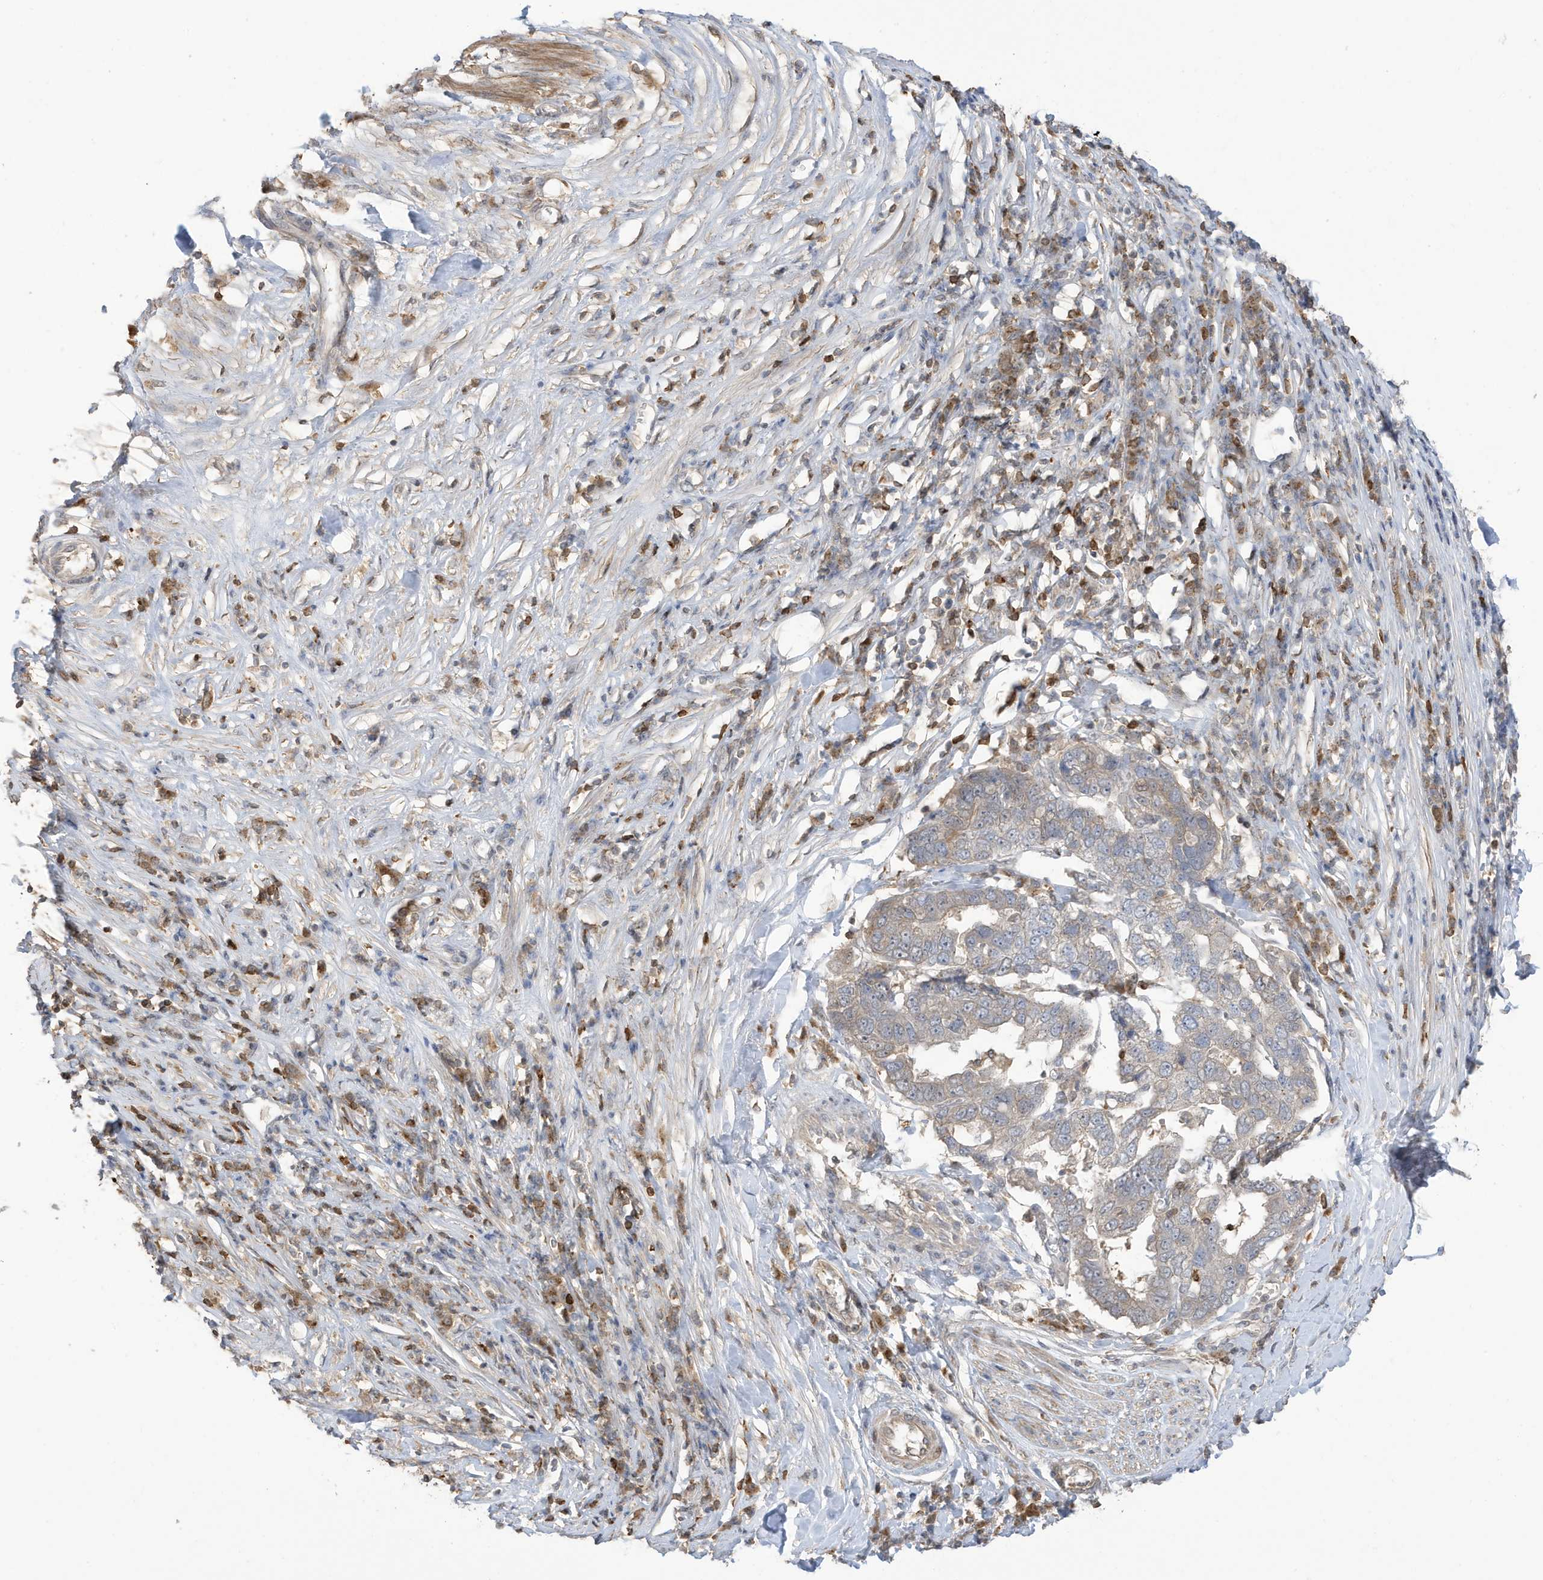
{"staining": {"intensity": "negative", "quantity": "none", "location": "none"}, "tissue": "pancreatic cancer", "cell_type": "Tumor cells", "image_type": "cancer", "snomed": [{"axis": "morphology", "description": "Adenocarcinoma, NOS"}, {"axis": "topography", "description": "Pancreas"}], "caption": "High power microscopy histopathology image of an immunohistochemistry (IHC) image of pancreatic cancer (adenocarcinoma), revealing no significant staining in tumor cells.", "gene": "TAB3", "patient": {"sex": "female", "age": 61}}